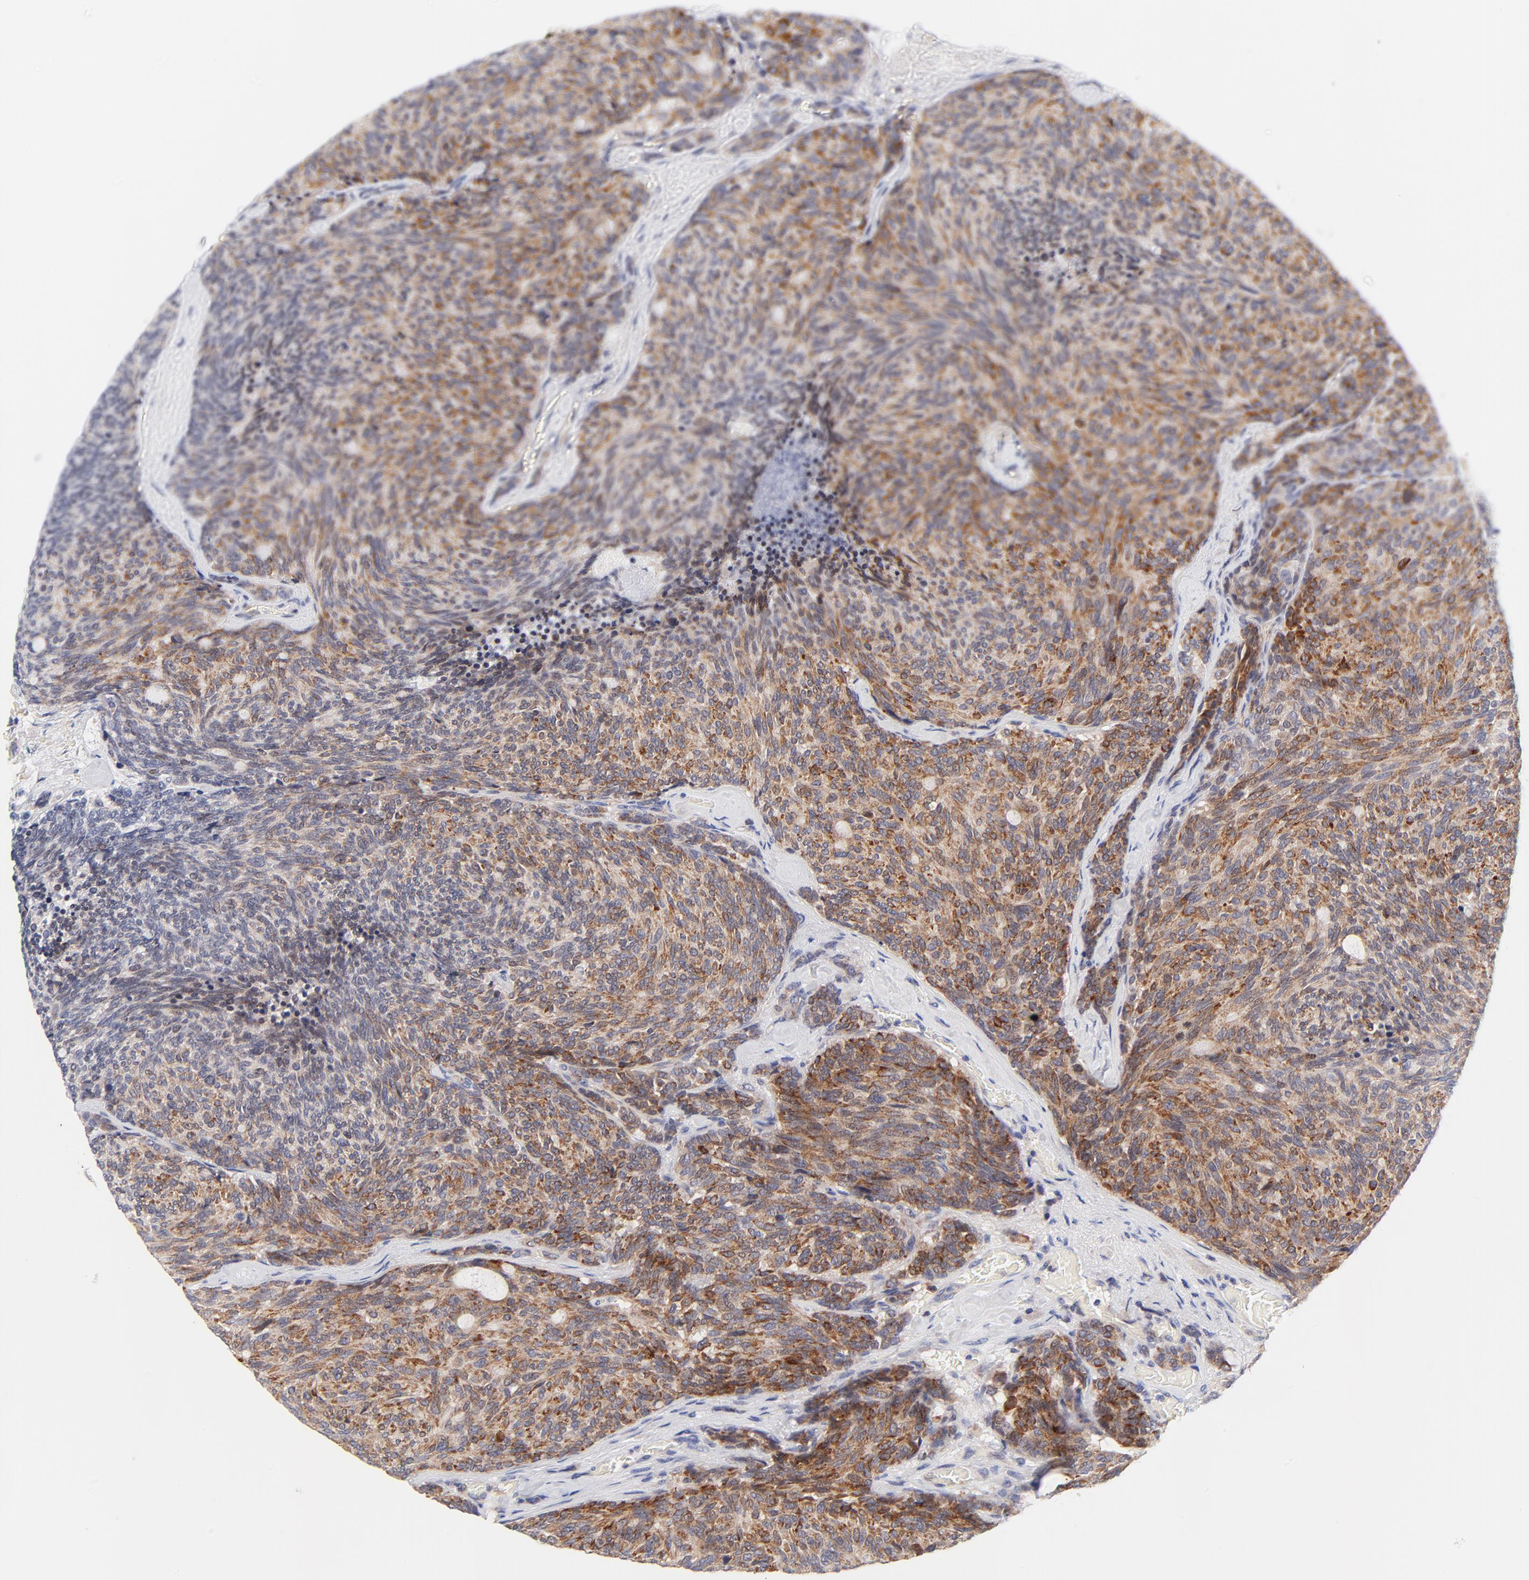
{"staining": {"intensity": "weak", "quantity": "25%-75%", "location": "cytoplasmic/membranous"}, "tissue": "carcinoid", "cell_type": "Tumor cells", "image_type": "cancer", "snomed": [{"axis": "morphology", "description": "Carcinoid, malignant, NOS"}, {"axis": "topography", "description": "Pancreas"}], "caption": "A low amount of weak cytoplasmic/membranous staining is identified in about 25%-75% of tumor cells in malignant carcinoid tissue. Immunohistochemistry (ihc) stains the protein of interest in brown and the nuclei are stained blue.", "gene": "AFF2", "patient": {"sex": "female", "age": 54}}